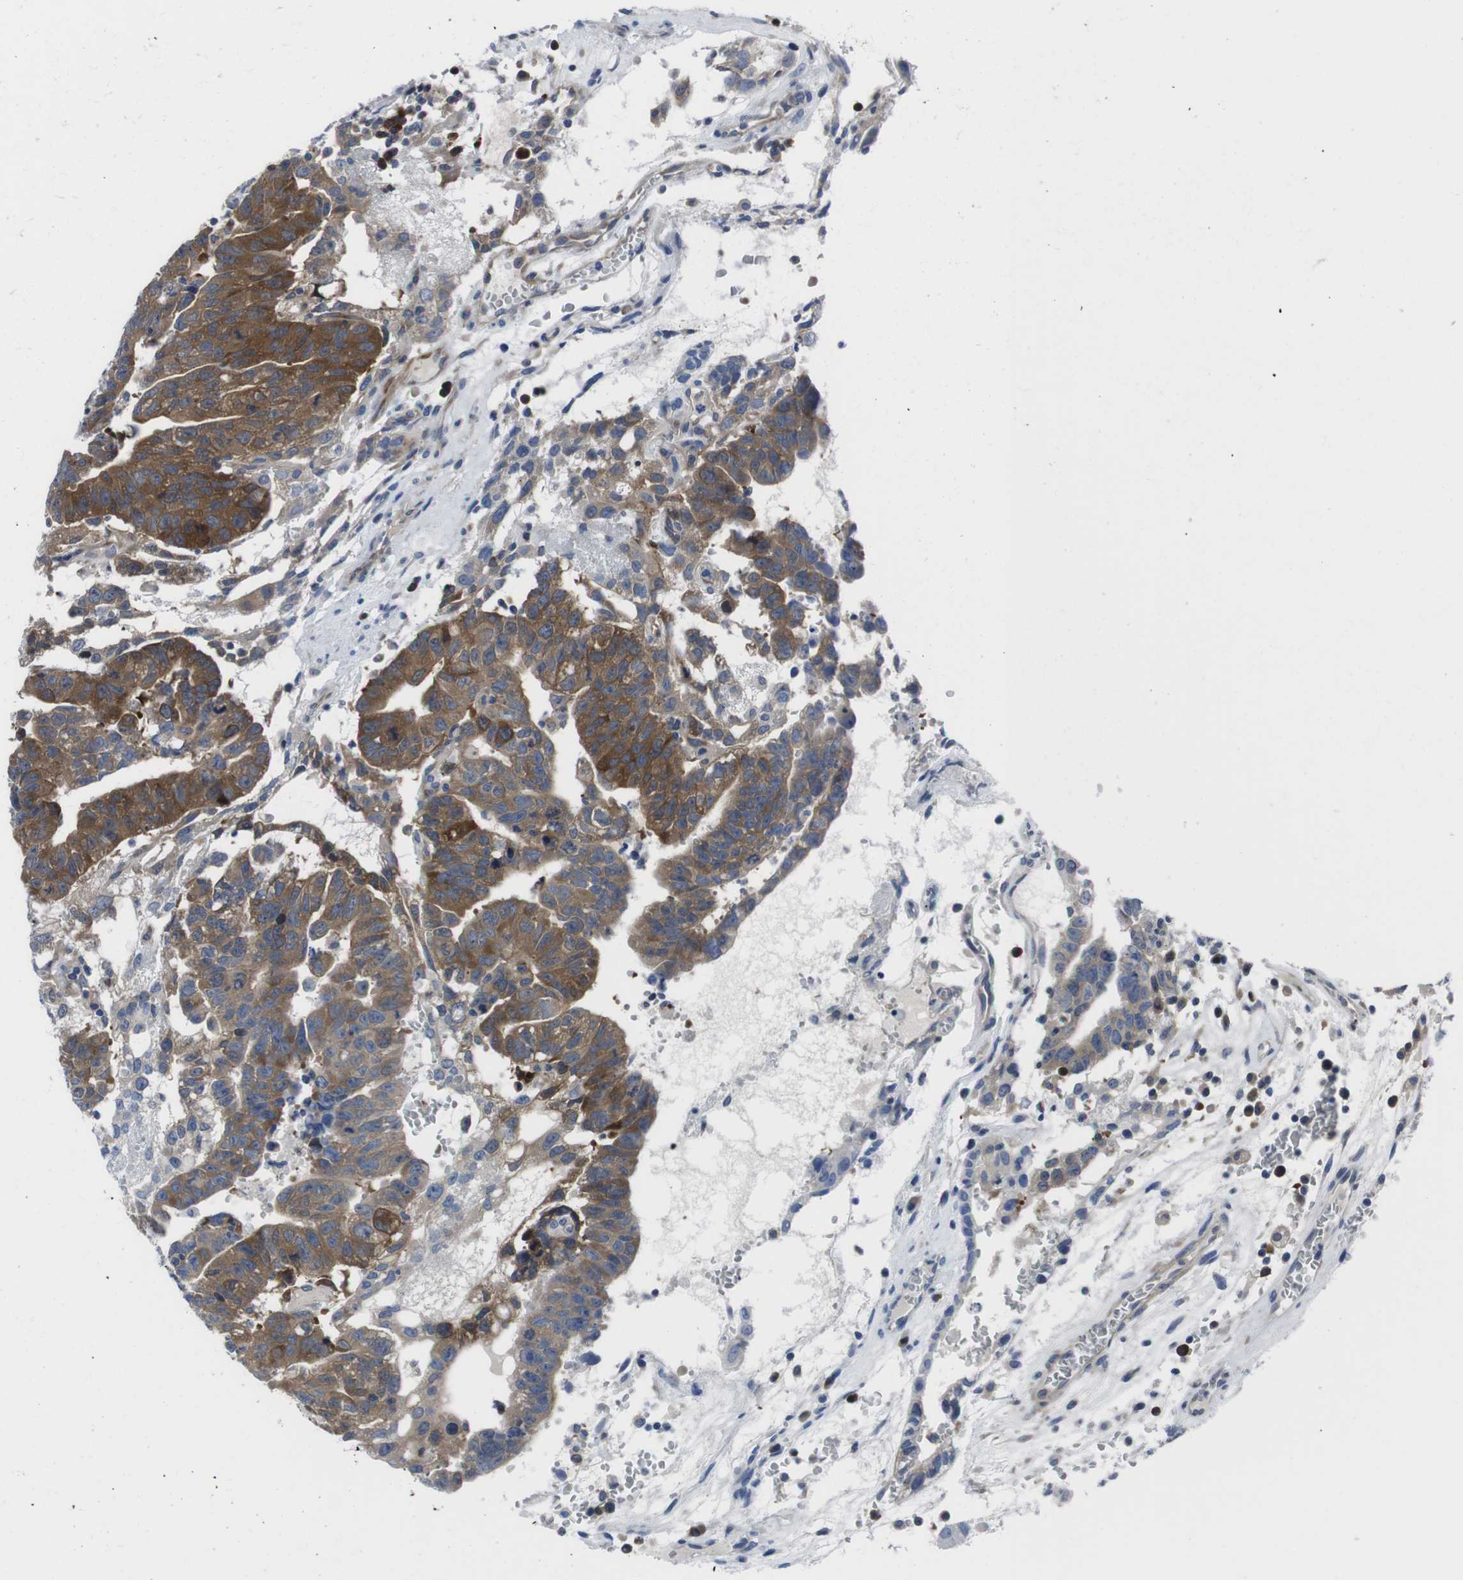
{"staining": {"intensity": "strong", "quantity": ">75%", "location": "cytoplasmic/membranous"}, "tissue": "testis cancer", "cell_type": "Tumor cells", "image_type": "cancer", "snomed": [{"axis": "morphology", "description": "Seminoma, NOS"}, {"axis": "morphology", "description": "Carcinoma, Embryonal, NOS"}, {"axis": "topography", "description": "Testis"}], "caption": "Embryonal carcinoma (testis) stained for a protein (brown) demonstrates strong cytoplasmic/membranous positive staining in about >75% of tumor cells.", "gene": "EIF4A1", "patient": {"sex": "male", "age": 52}}